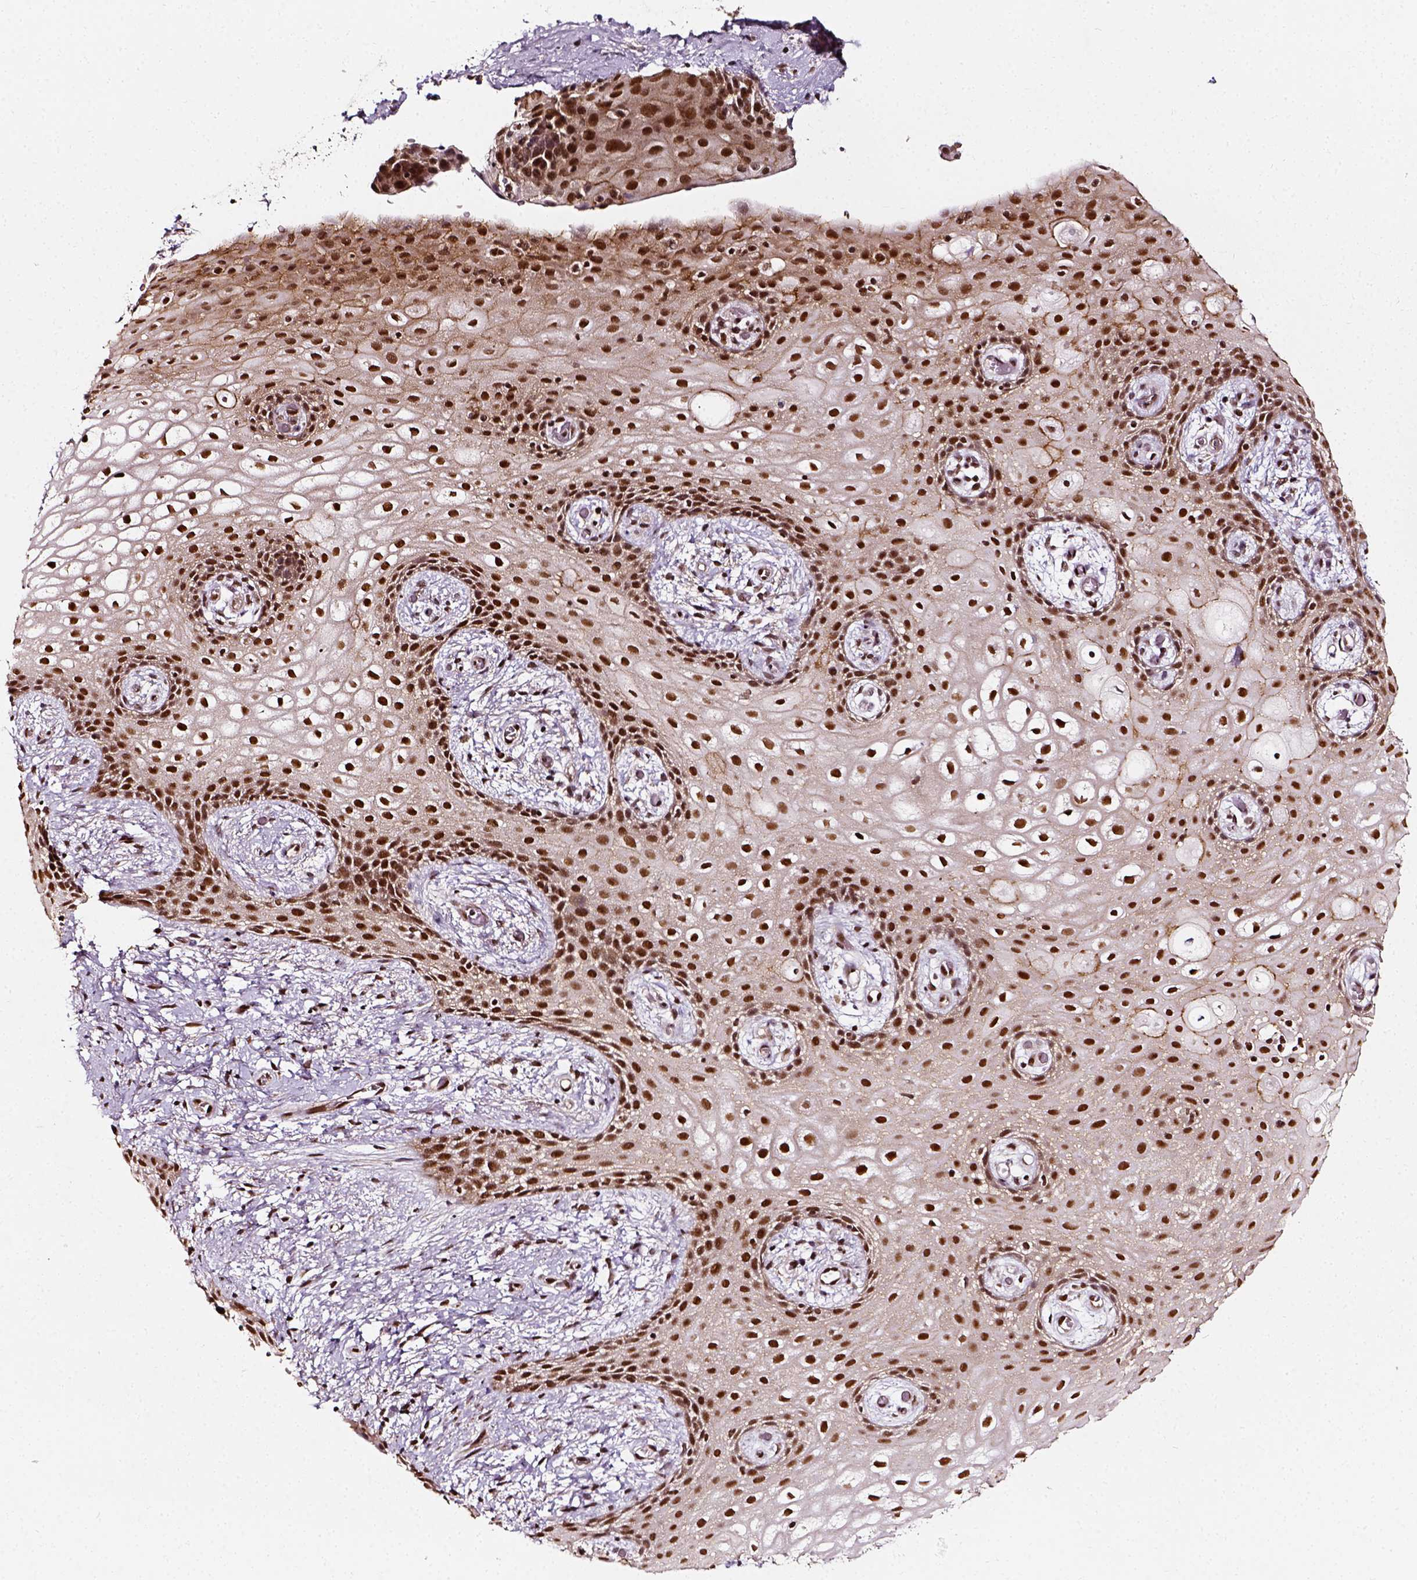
{"staining": {"intensity": "strong", "quantity": ">75%", "location": "nuclear"}, "tissue": "skin", "cell_type": "Epidermal cells", "image_type": "normal", "snomed": [{"axis": "morphology", "description": "Normal tissue, NOS"}, {"axis": "topography", "description": "Anal"}], "caption": "Protein staining displays strong nuclear staining in about >75% of epidermal cells in unremarkable skin.", "gene": "NACC1", "patient": {"sex": "female", "age": 46}}